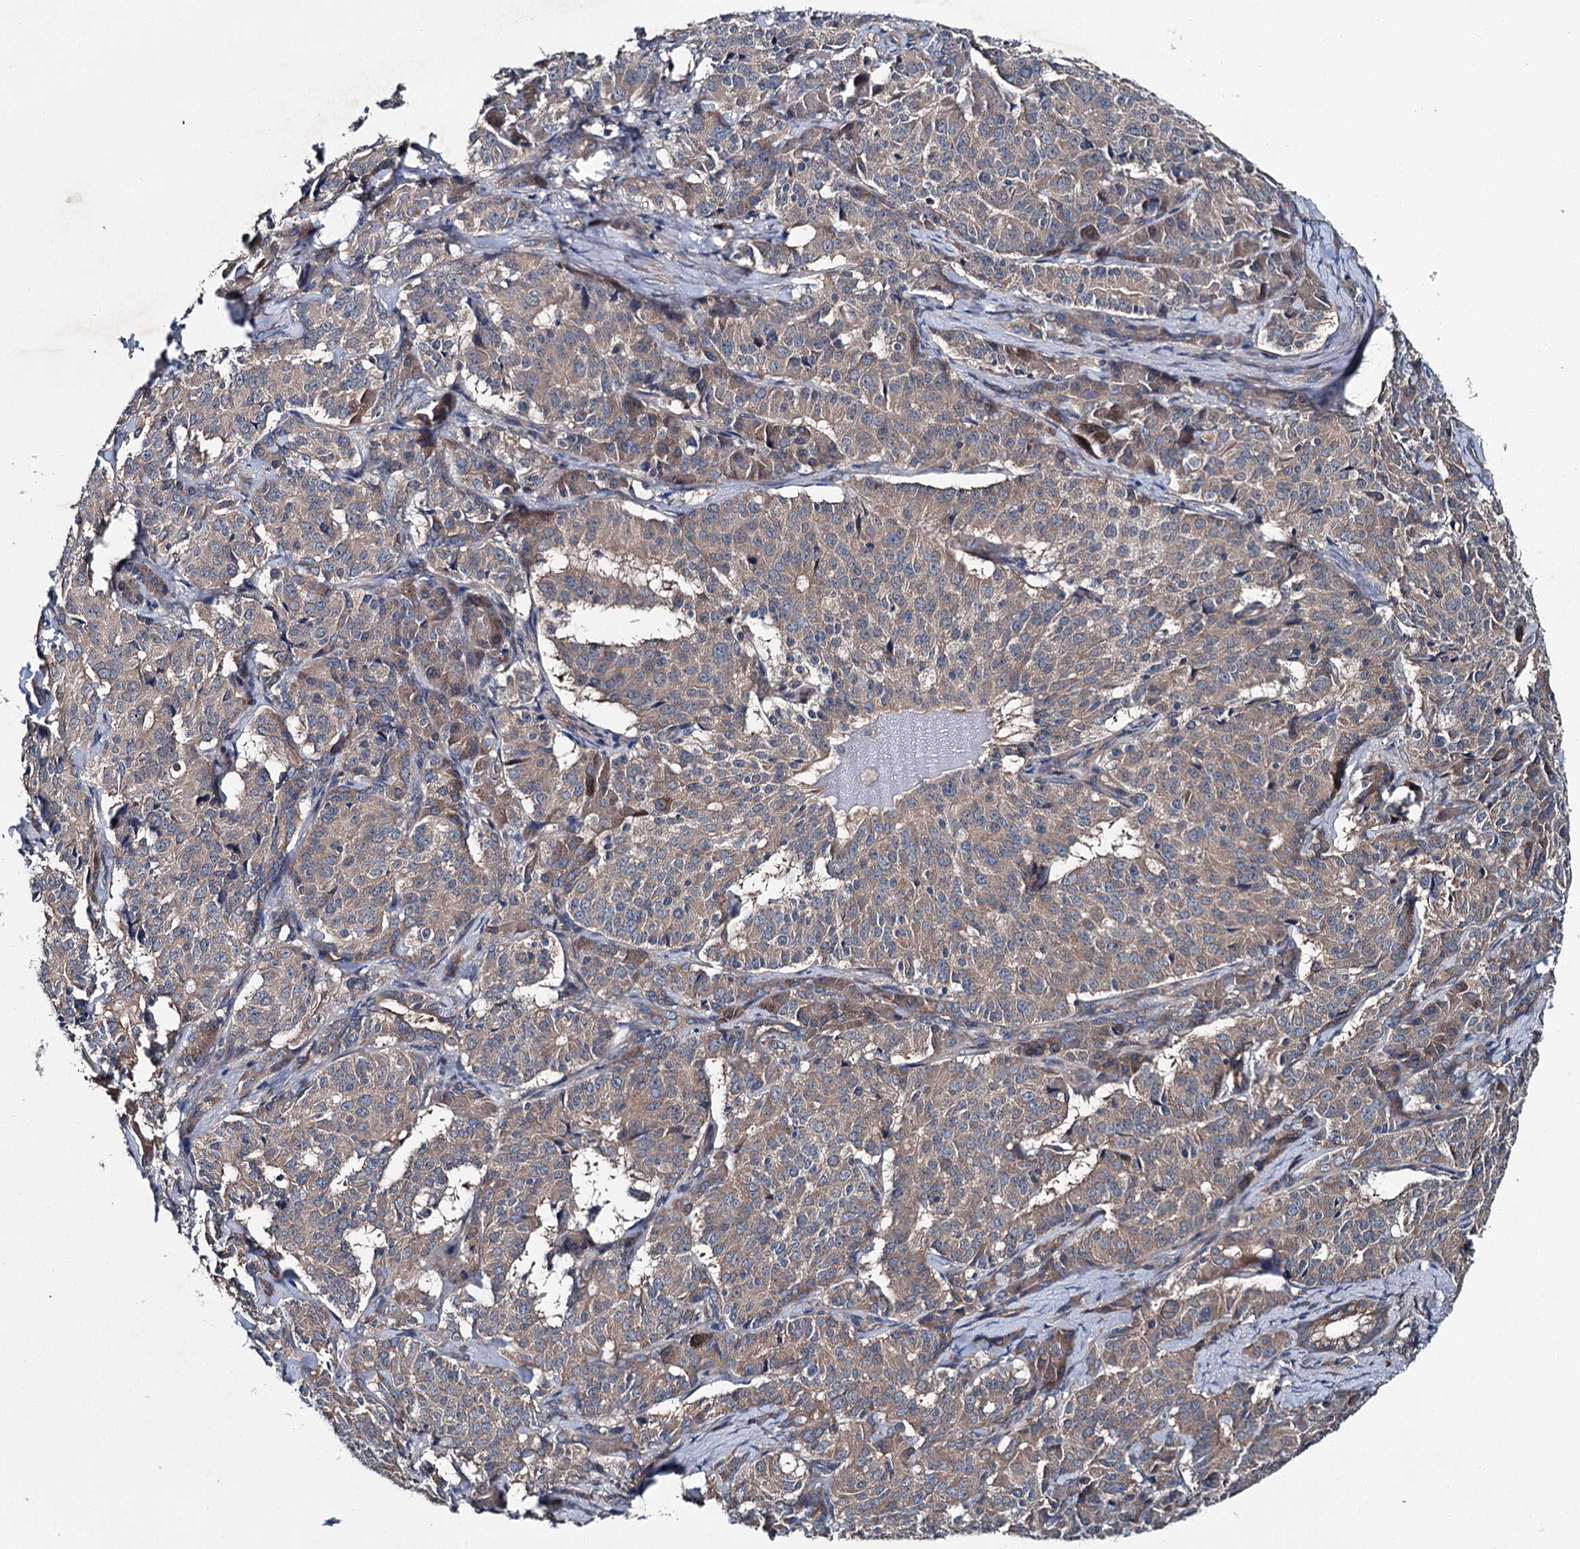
{"staining": {"intensity": "weak", "quantity": ">75%", "location": "cytoplasmic/membranous"}, "tissue": "pancreatic cancer", "cell_type": "Tumor cells", "image_type": "cancer", "snomed": [{"axis": "morphology", "description": "Adenocarcinoma, NOS"}, {"axis": "topography", "description": "Pancreas"}], "caption": "Human adenocarcinoma (pancreatic) stained with a protein marker exhibits weak staining in tumor cells.", "gene": "SLC22A25", "patient": {"sex": "female", "age": 74}}